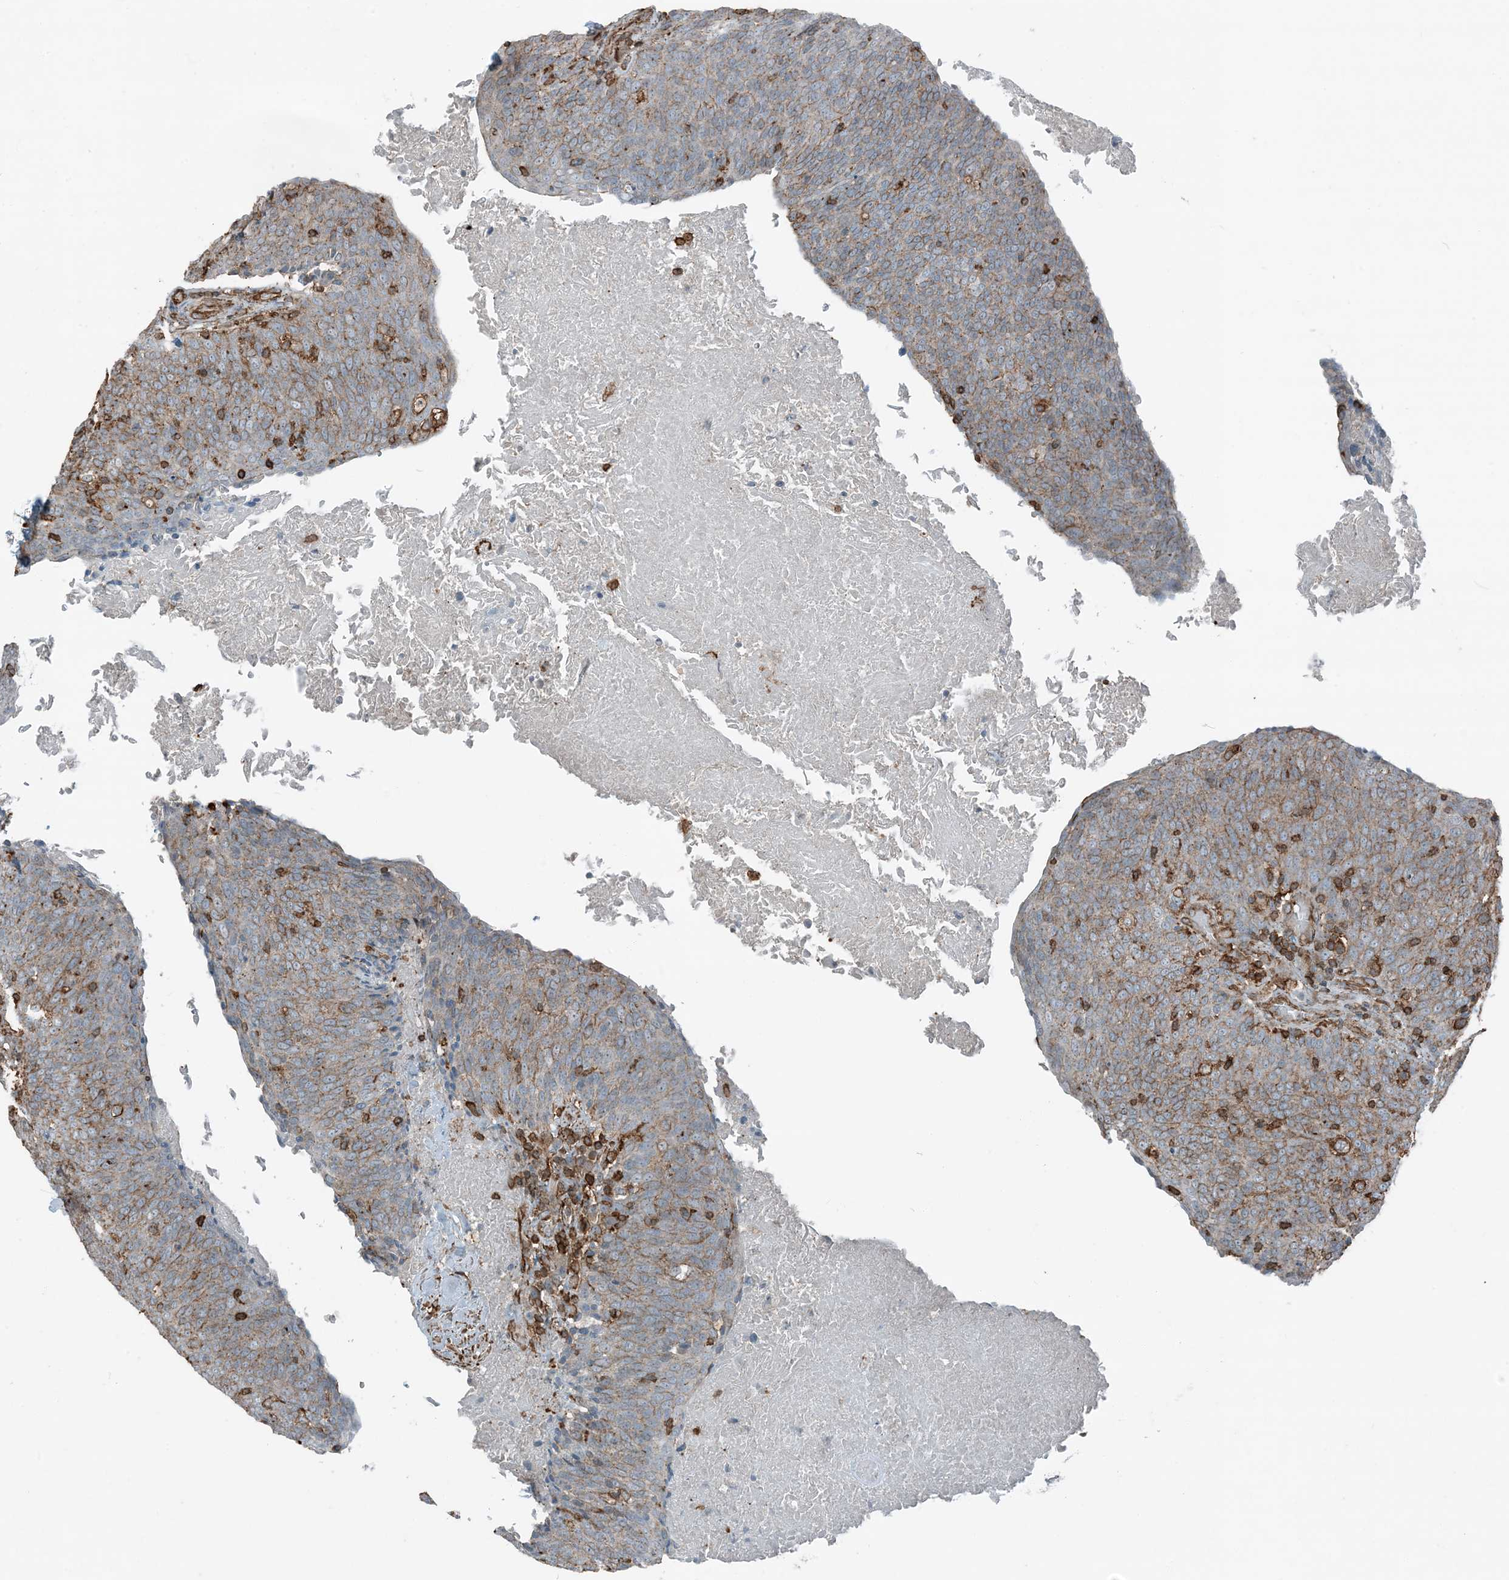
{"staining": {"intensity": "weak", "quantity": "25%-75%", "location": "cytoplasmic/membranous"}, "tissue": "head and neck cancer", "cell_type": "Tumor cells", "image_type": "cancer", "snomed": [{"axis": "morphology", "description": "Squamous cell carcinoma, NOS"}, {"axis": "morphology", "description": "Squamous cell carcinoma, metastatic, NOS"}, {"axis": "topography", "description": "Lymph node"}, {"axis": "topography", "description": "Head-Neck"}], "caption": "The immunohistochemical stain shows weak cytoplasmic/membranous expression in tumor cells of head and neck cancer tissue.", "gene": "APOBEC3C", "patient": {"sex": "male", "age": 62}}